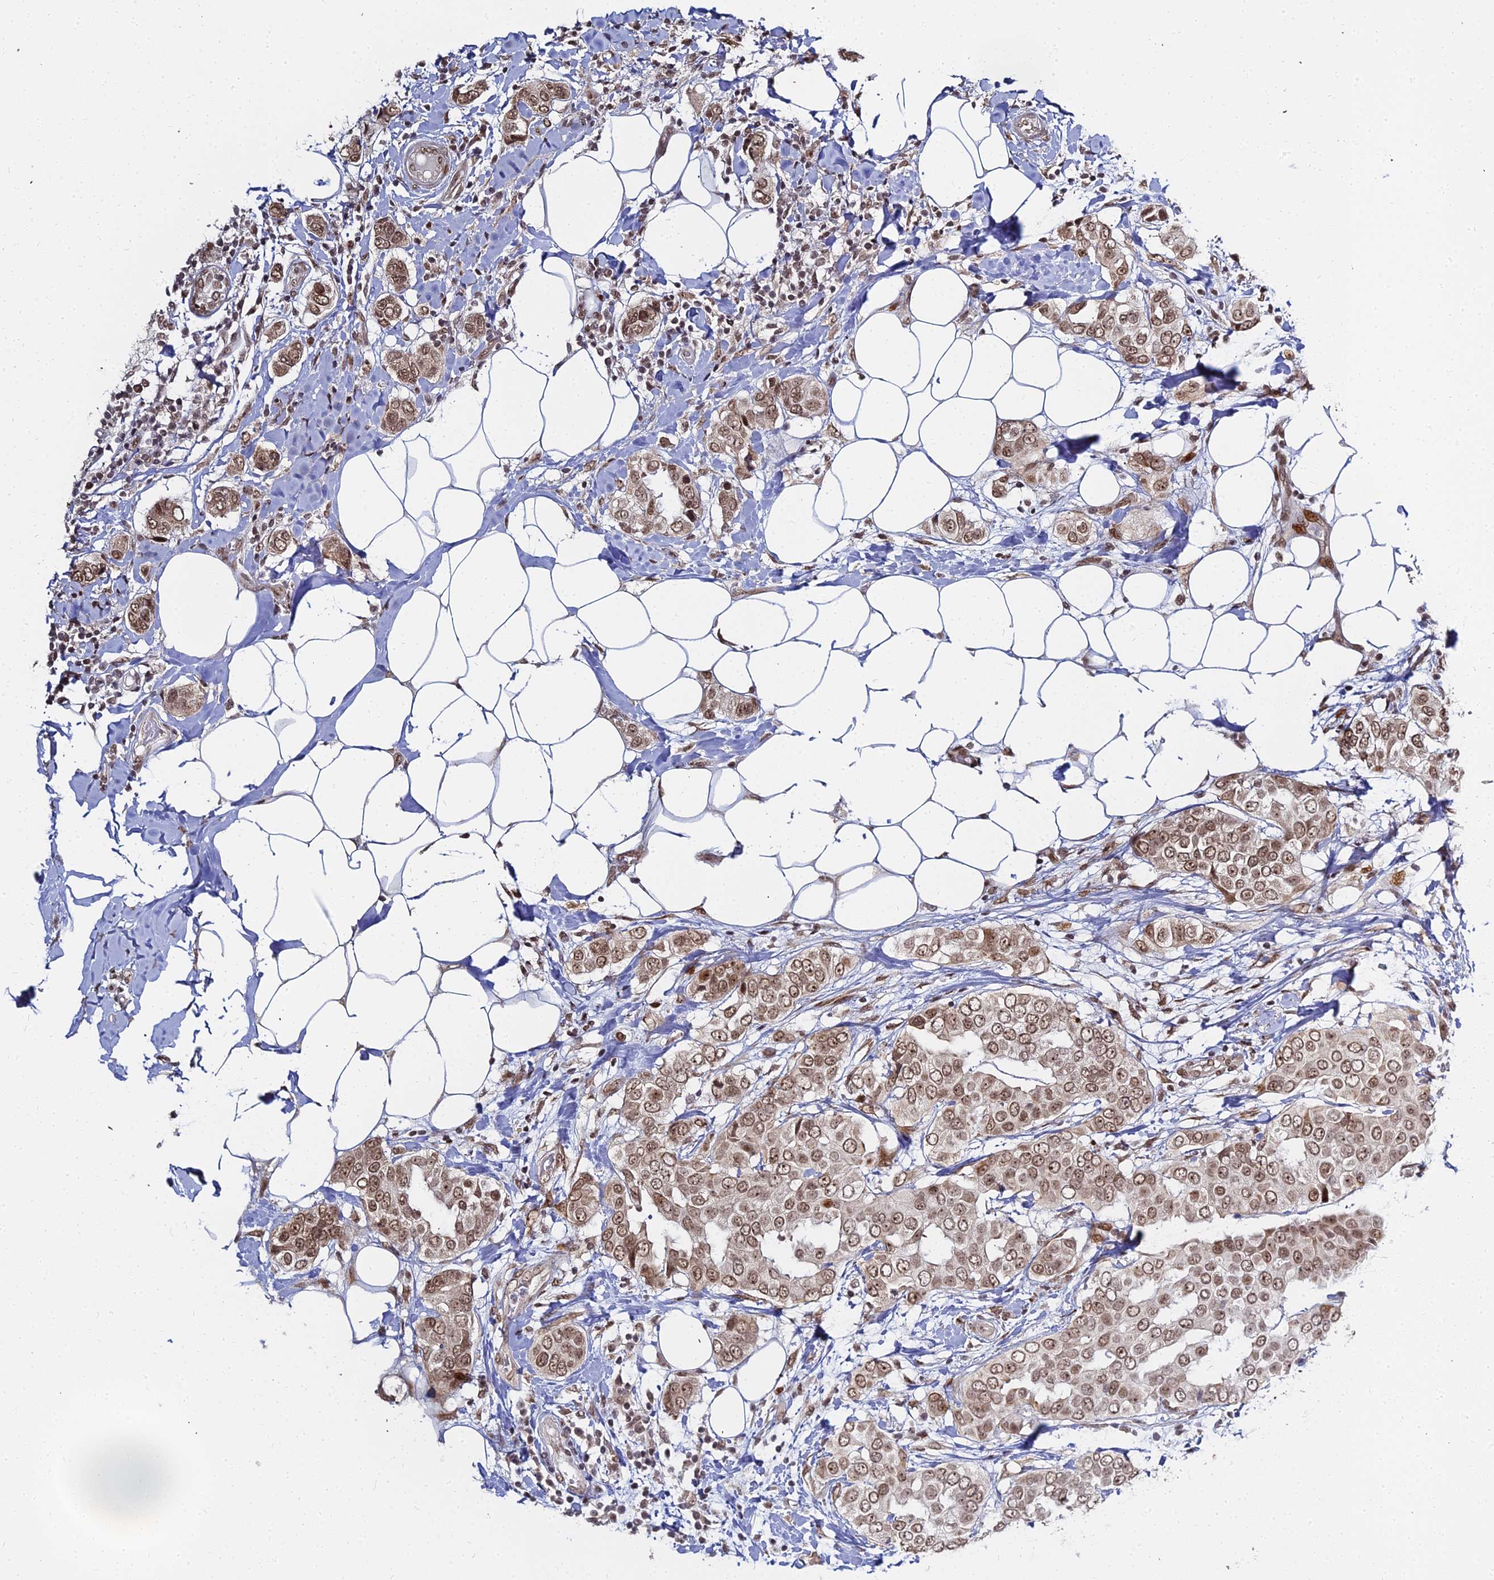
{"staining": {"intensity": "moderate", "quantity": ">75%", "location": "nuclear"}, "tissue": "breast cancer", "cell_type": "Tumor cells", "image_type": "cancer", "snomed": [{"axis": "morphology", "description": "Lobular carcinoma"}, {"axis": "topography", "description": "Breast"}], "caption": "Protein staining of breast cancer tissue displays moderate nuclear positivity in about >75% of tumor cells. The staining was performed using DAB to visualize the protein expression in brown, while the nuclei were stained in blue with hematoxylin (Magnification: 20x).", "gene": "ABCA2", "patient": {"sex": "female", "age": 51}}